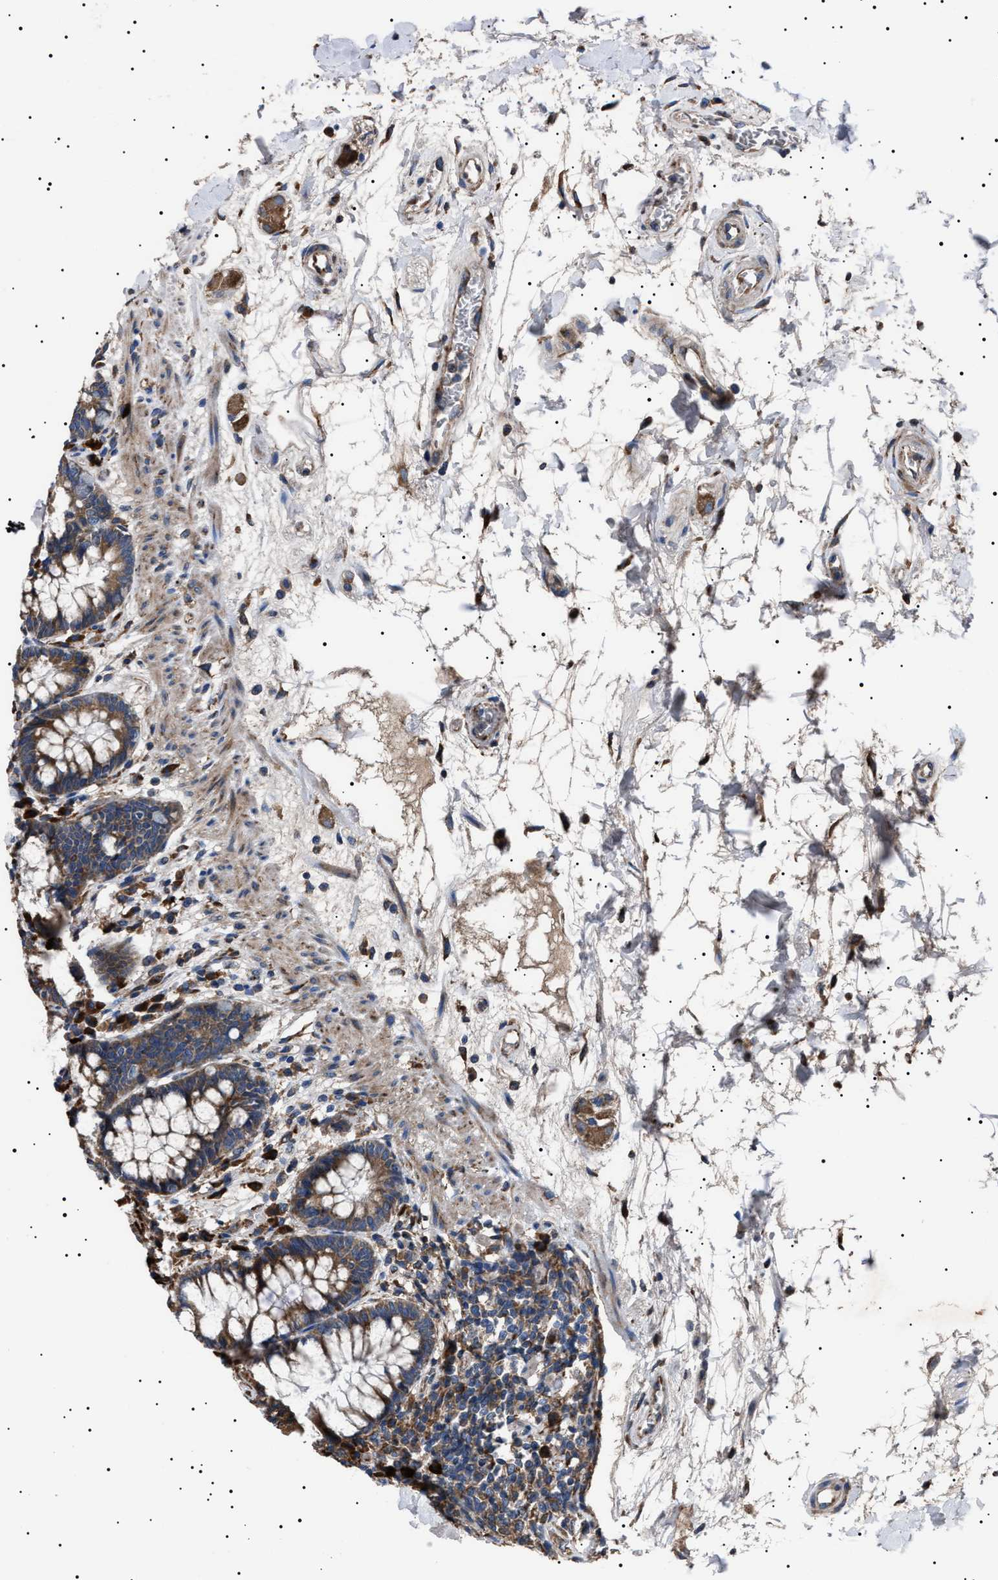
{"staining": {"intensity": "moderate", "quantity": ">75%", "location": "cytoplasmic/membranous"}, "tissue": "rectum", "cell_type": "Glandular cells", "image_type": "normal", "snomed": [{"axis": "morphology", "description": "Normal tissue, NOS"}, {"axis": "topography", "description": "Rectum"}], "caption": "Benign rectum shows moderate cytoplasmic/membranous positivity in about >75% of glandular cells, visualized by immunohistochemistry. The protein of interest is shown in brown color, while the nuclei are stained blue.", "gene": "TOP1MT", "patient": {"sex": "male", "age": 64}}